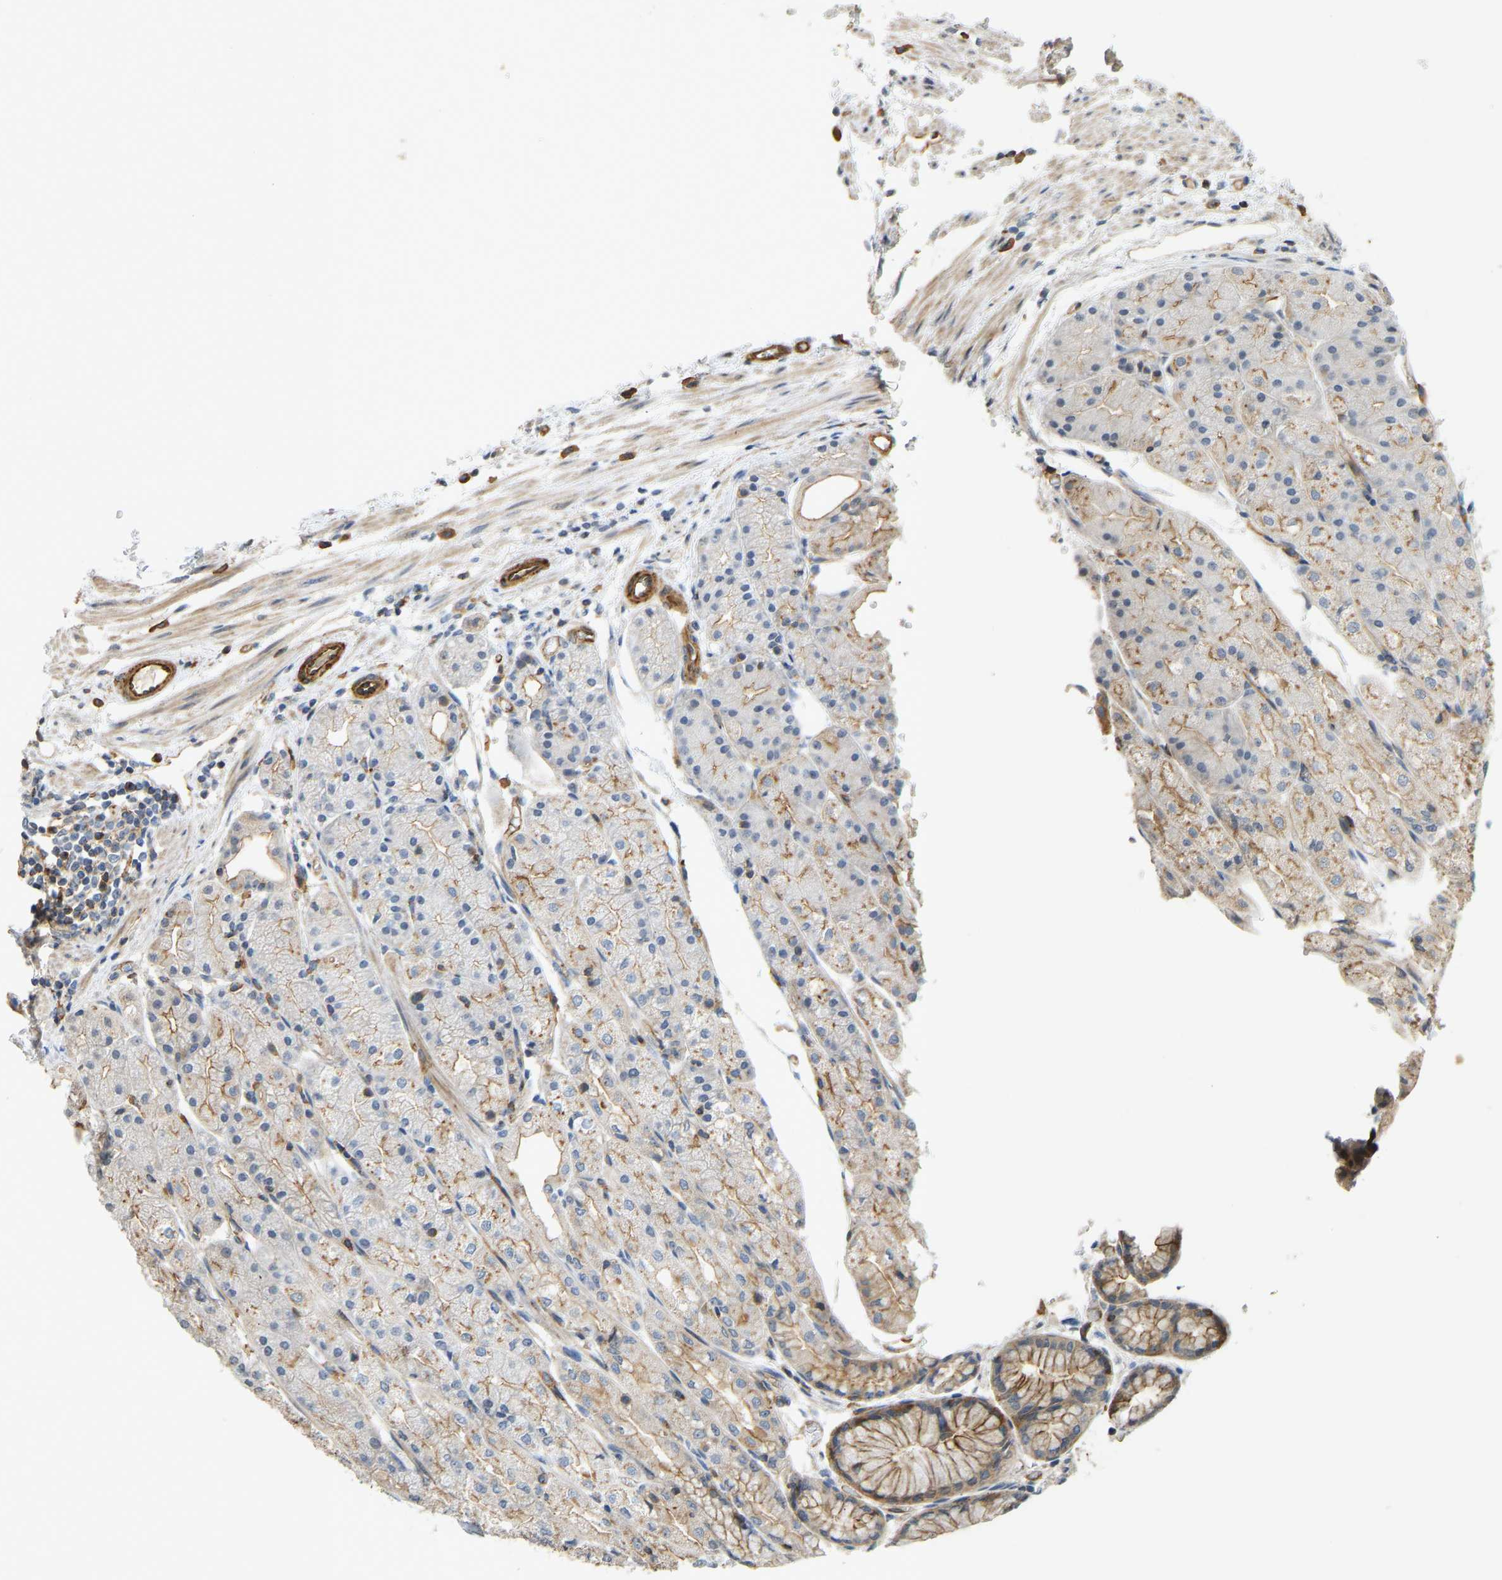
{"staining": {"intensity": "moderate", "quantity": "25%-75%", "location": "cytoplasmic/membranous"}, "tissue": "stomach", "cell_type": "Glandular cells", "image_type": "normal", "snomed": [{"axis": "morphology", "description": "Normal tissue, NOS"}, {"axis": "topography", "description": "Stomach, upper"}], "caption": "Immunohistochemical staining of benign stomach displays moderate cytoplasmic/membranous protein staining in approximately 25%-75% of glandular cells.", "gene": "KIAA1671", "patient": {"sex": "male", "age": 72}}